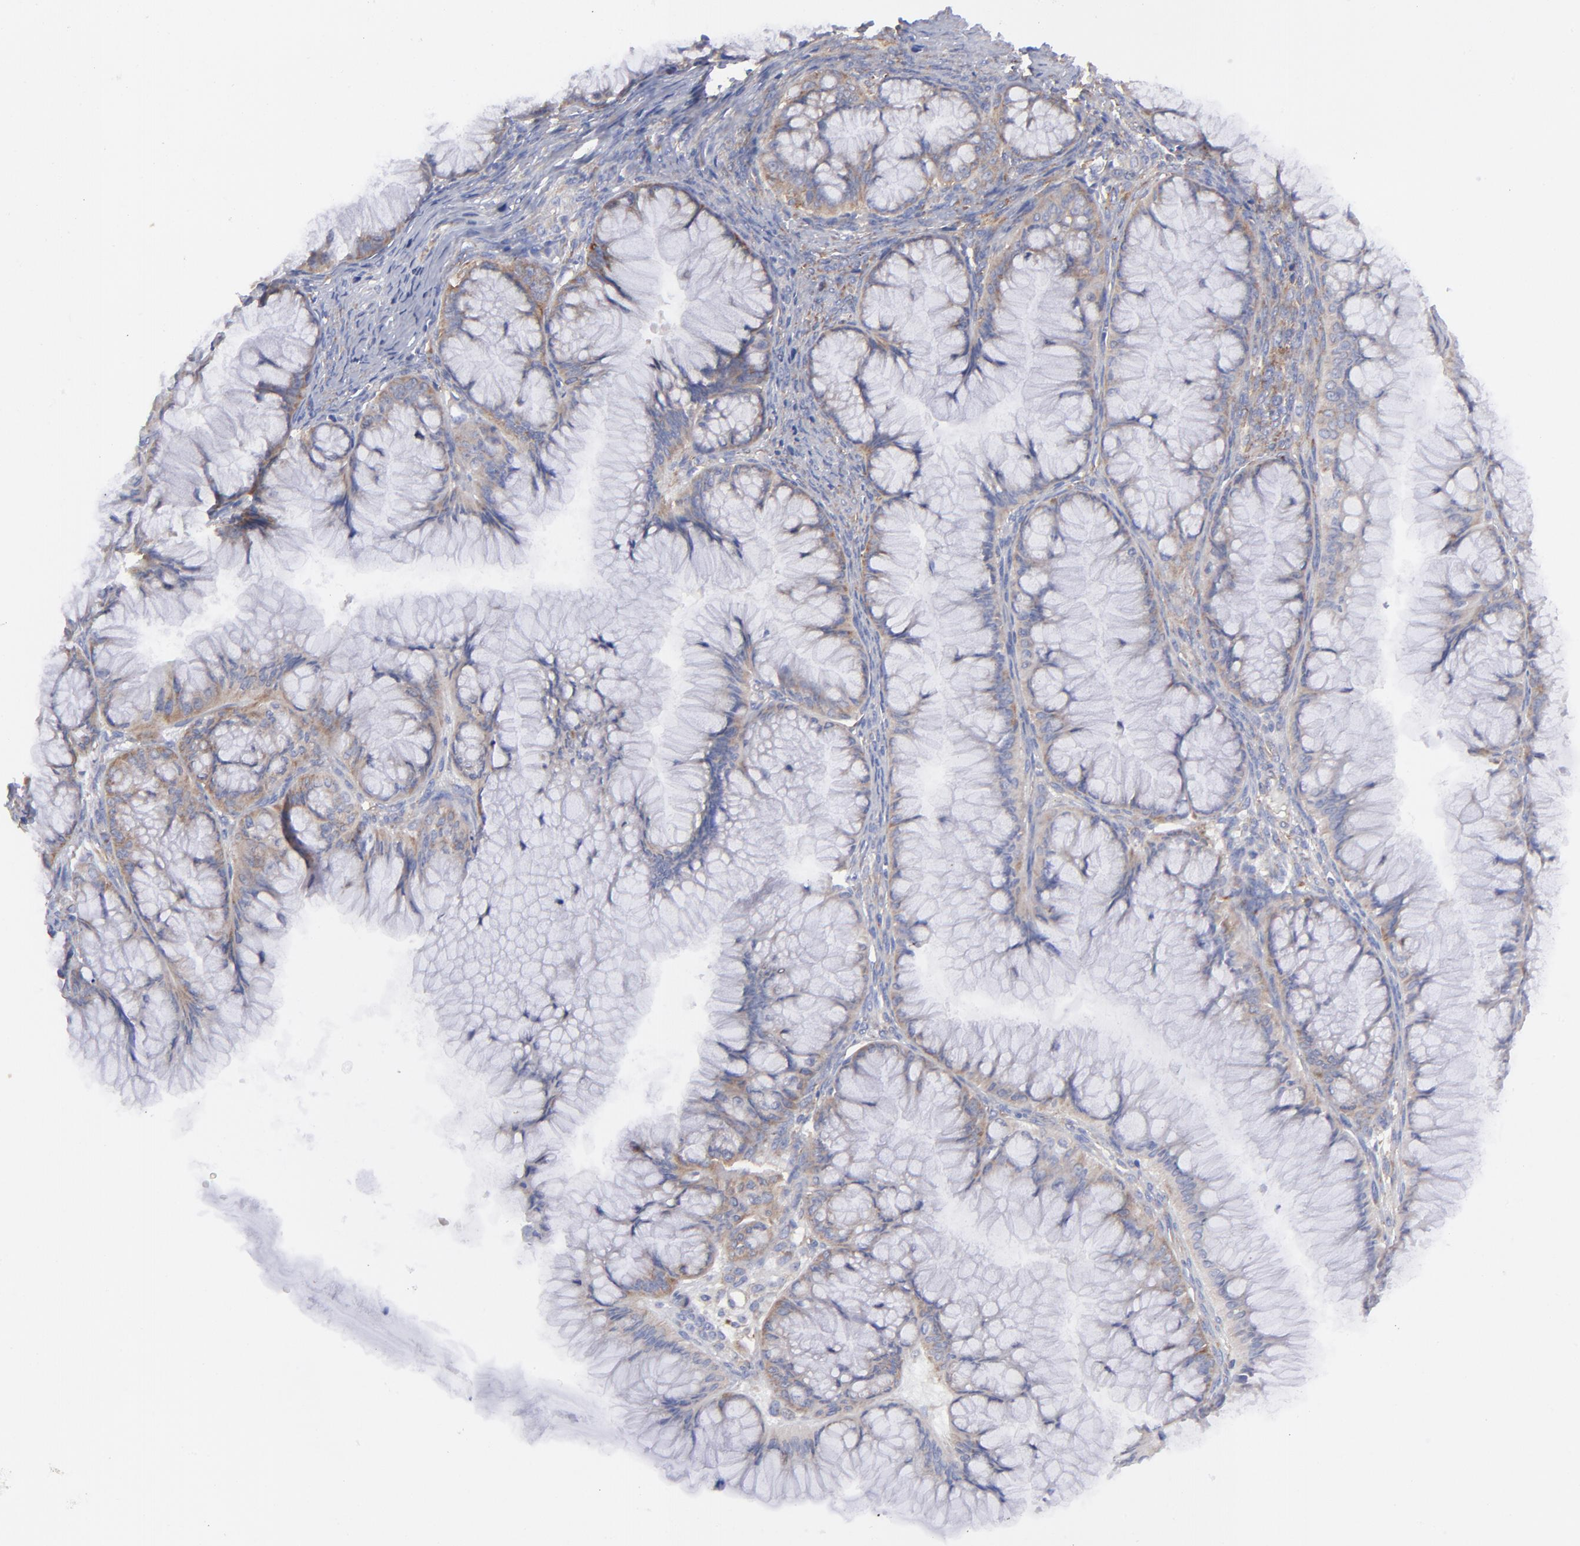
{"staining": {"intensity": "weak", "quantity": ">75%", "location": "cytoplasmic/membranous"}, "tissue": "ovarian cancer", "cell_type": "Tumor cells", "image_type": "cancer", "snomed": [{"axis": "morphology", "description": "Cystadenocarcinoma, mucinous, NOS"}, {"axis": "topography", "description": "Ovary"}], "caption": "Protein expression analysis of human ovarian mucinous cystadenocarcinoma reveals weak cytoplasmic/membranous expression in approximately >75% of tumor cells.", "gene": "EIF2AK2", "patient": {"sex": "female", "age": 63}}